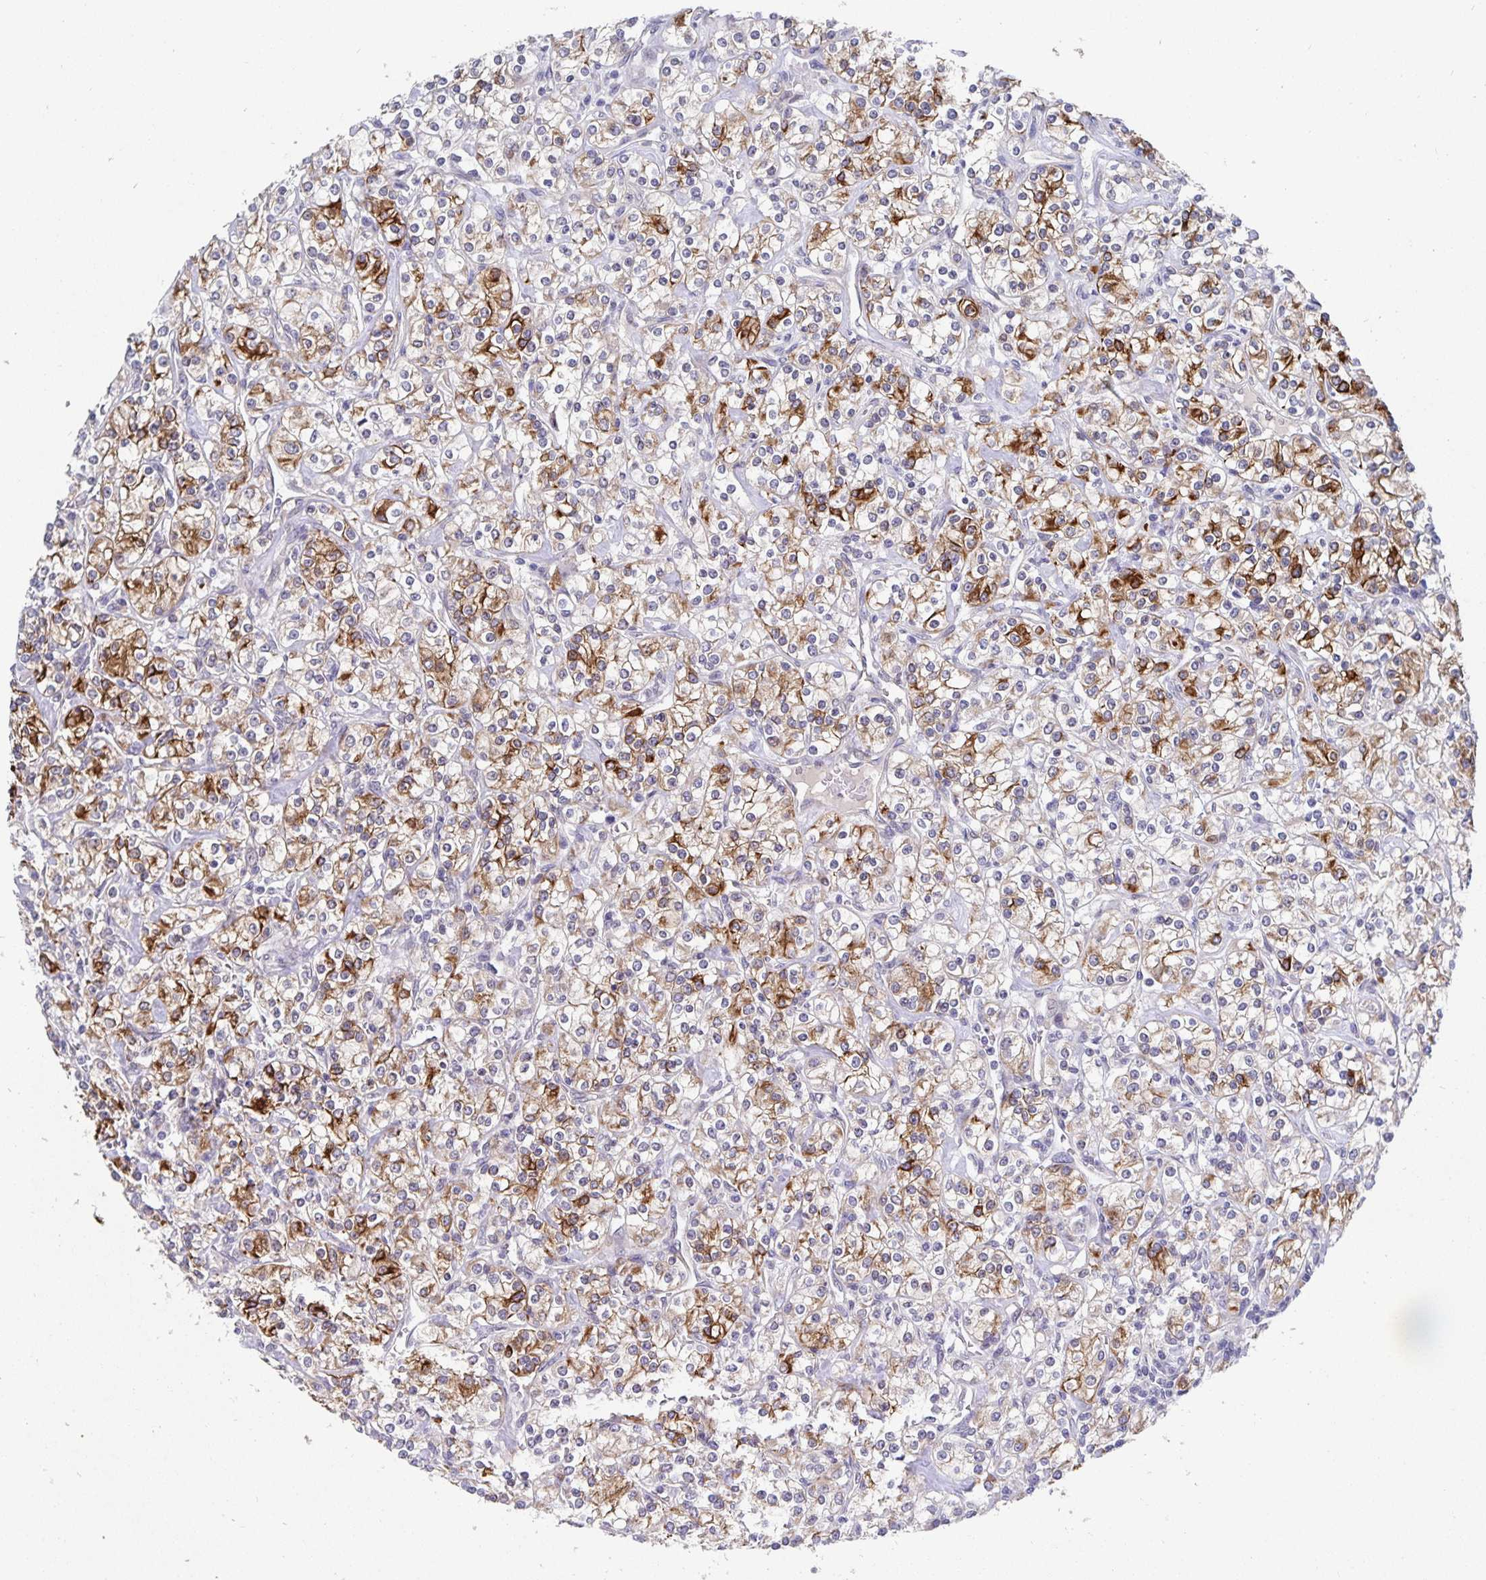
{"staining": {"intensity": "moderate", "quantity": "25%-75%", "location": "cytoplasmic/membranous"}, "tissue": "renal cancer", "cell_type": "Tumor cells", "image_type": "cancer", "snomed": [{"axis": "morphology", "description": "Adenocarcinoma, NOS"}, {"axis": "topography", "description": "Kidney"}], "caption": "The histopathology image displays staining of renal cancer (adenocarcinoma), revealing moderate cytoplasmic/membranous protein positivity (brown color) within tumor cells. (DAB IHC with brightfield microscopy, high magnification).", "gene": "ZIK1", "patient": {"sex": "male", "age": 77}}